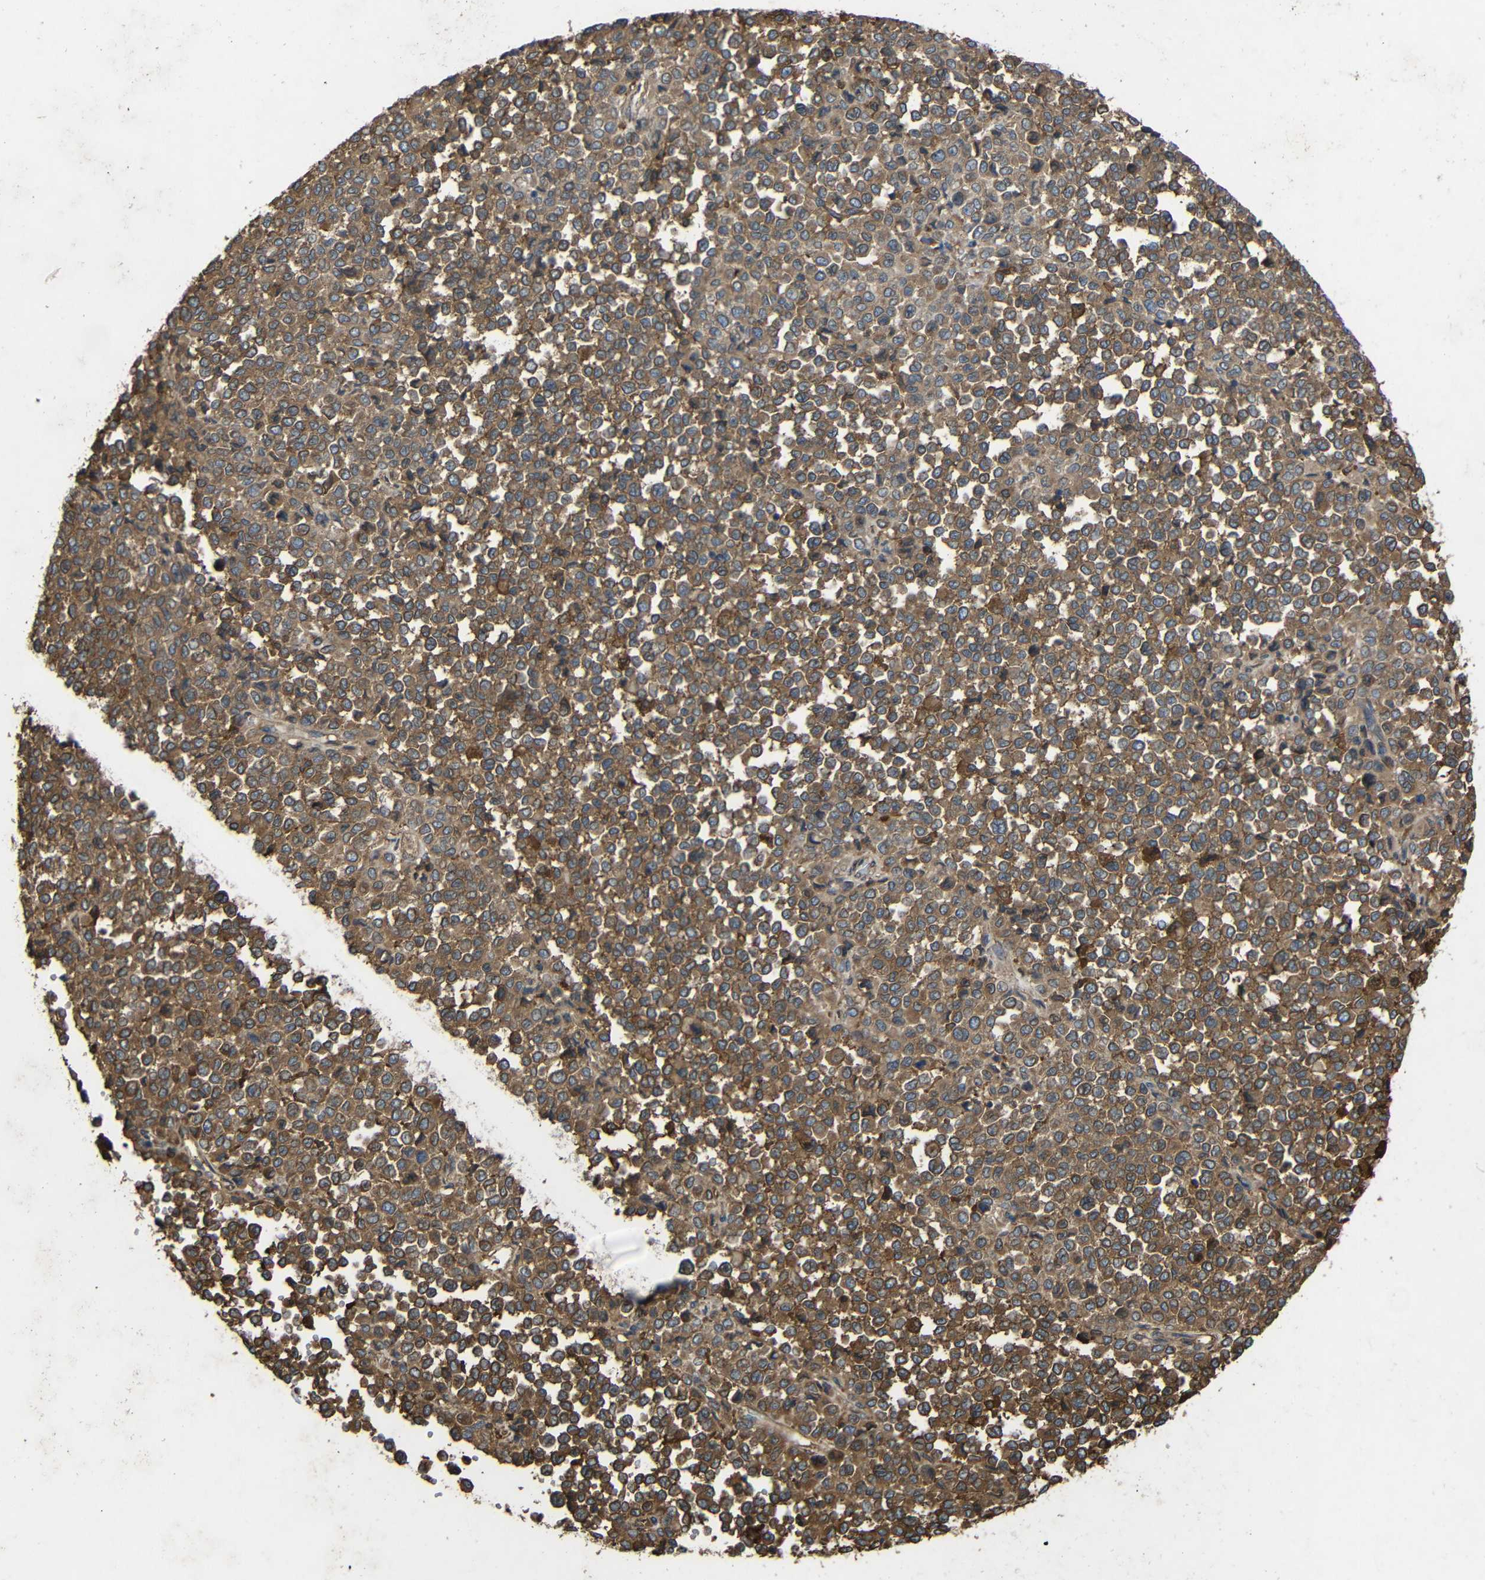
{"staining": {"intensity": "moderate", "quantity": ">75%", "location": "cytoplasmic/membranous"}, "tissue": "melanoma", "cell_type": "Tumor cells", "image_type": "cancer", "snomed": [{"axis": "morphology", "description": "Malignant melanoma, Metastatic site"}, {"axis": "topography", "description": "Pancreas"}], "caption": "Melanoma stained for a protein exhibits moderate cytoplasmic/membranous positivity in tumor cells.", "gene": "TREM2", "patient": {"sex": "female", "age": 30}}